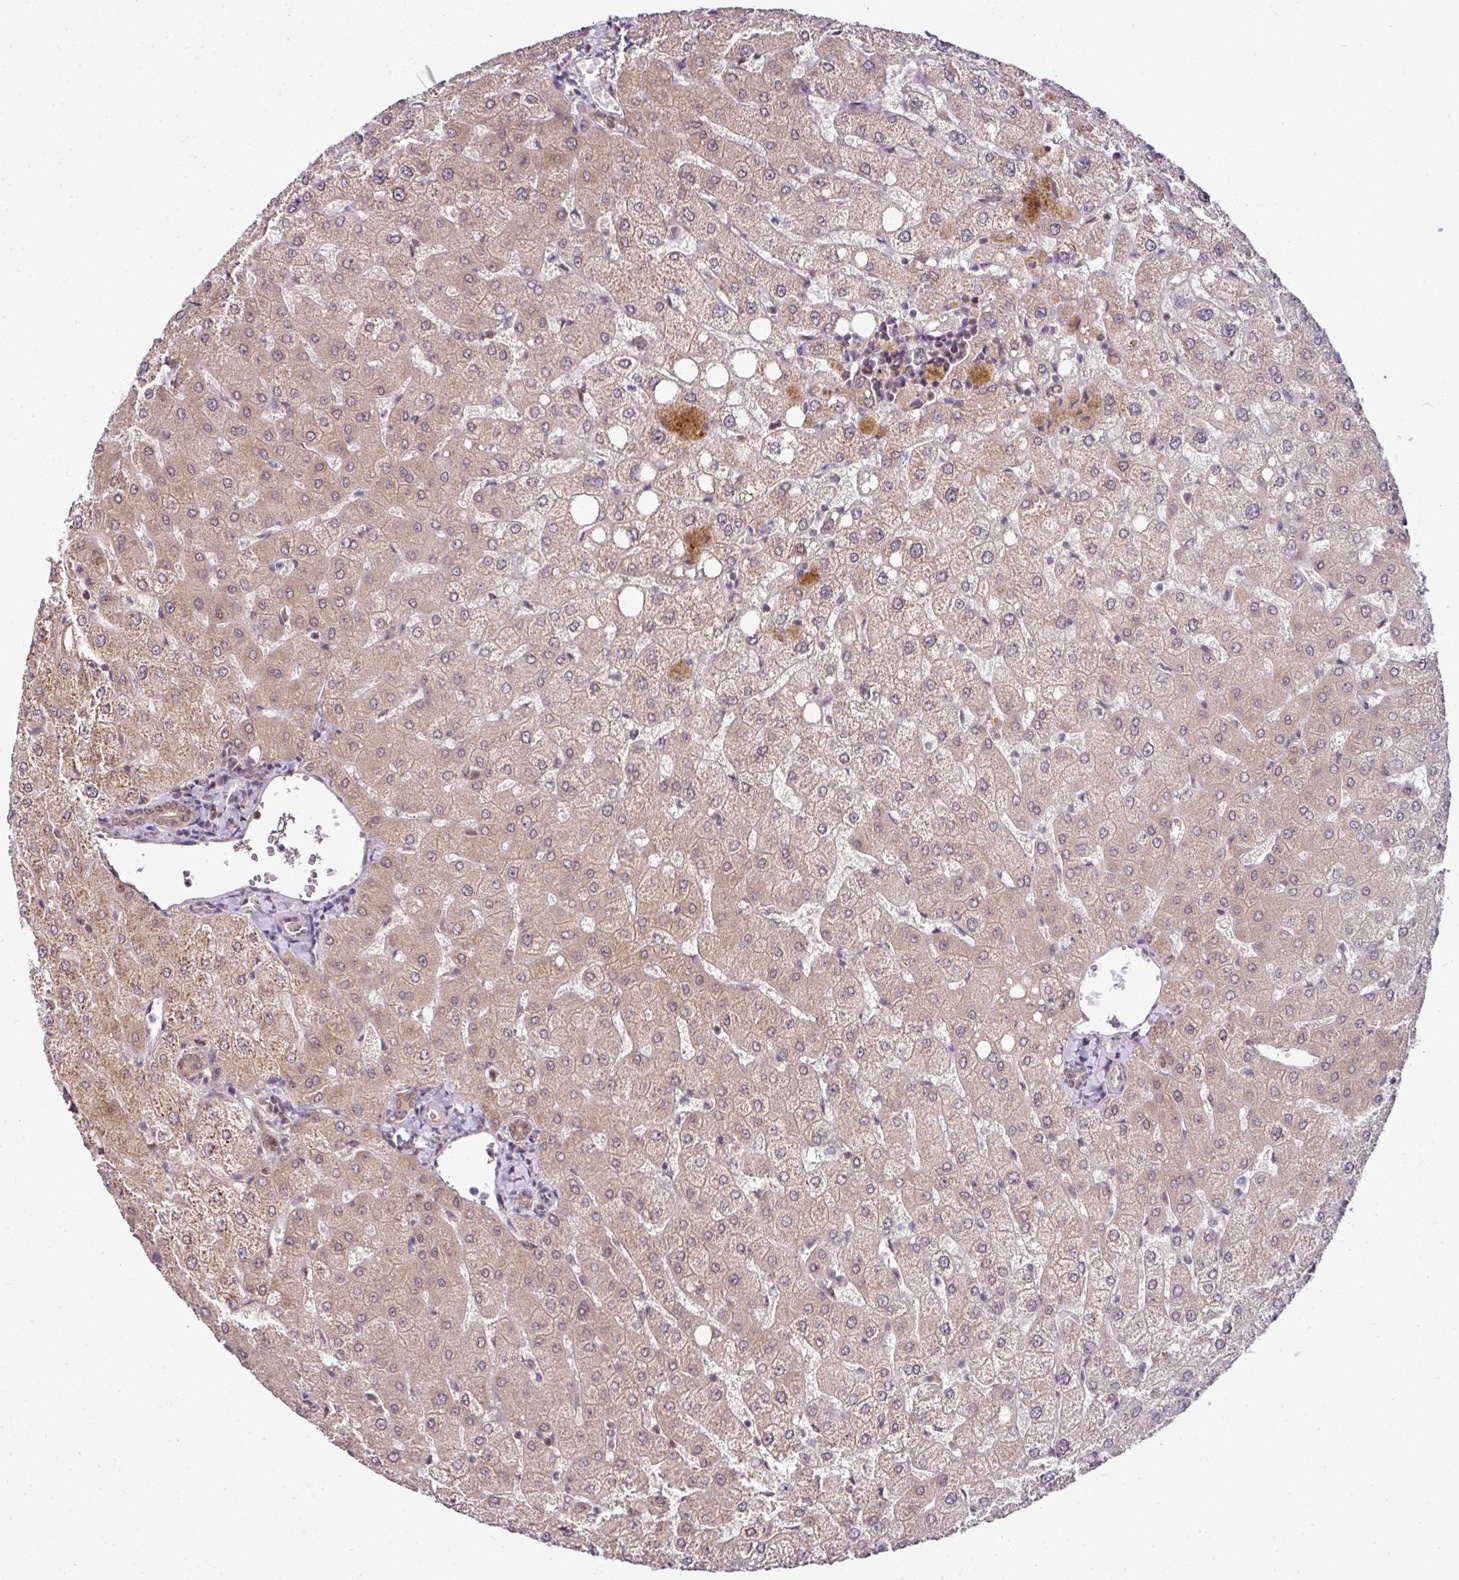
{"staining": {"intensity": "weak", "quantity": ">75%", "location": "cytoplasmic/membranous"}, "tissue": "liver", "cell_type": "Cholangiocytes", "image_type": "normal", "snomed": [{"axis": "morphology", "description": "Normal tissue, NOS"}, {"axis": "topography", "description": "Liver"}], "caption": "Immunohistochemical staining of normal liver displays >75% levels of weak cytoplasmic/membranous protein expression in approximately >75% of cholangiocytes. (DAB IHC, brown staining for protein, blue staining for nuclei).", "gene": "RBM14", "patient": {"sex": "female", "age": 54}}